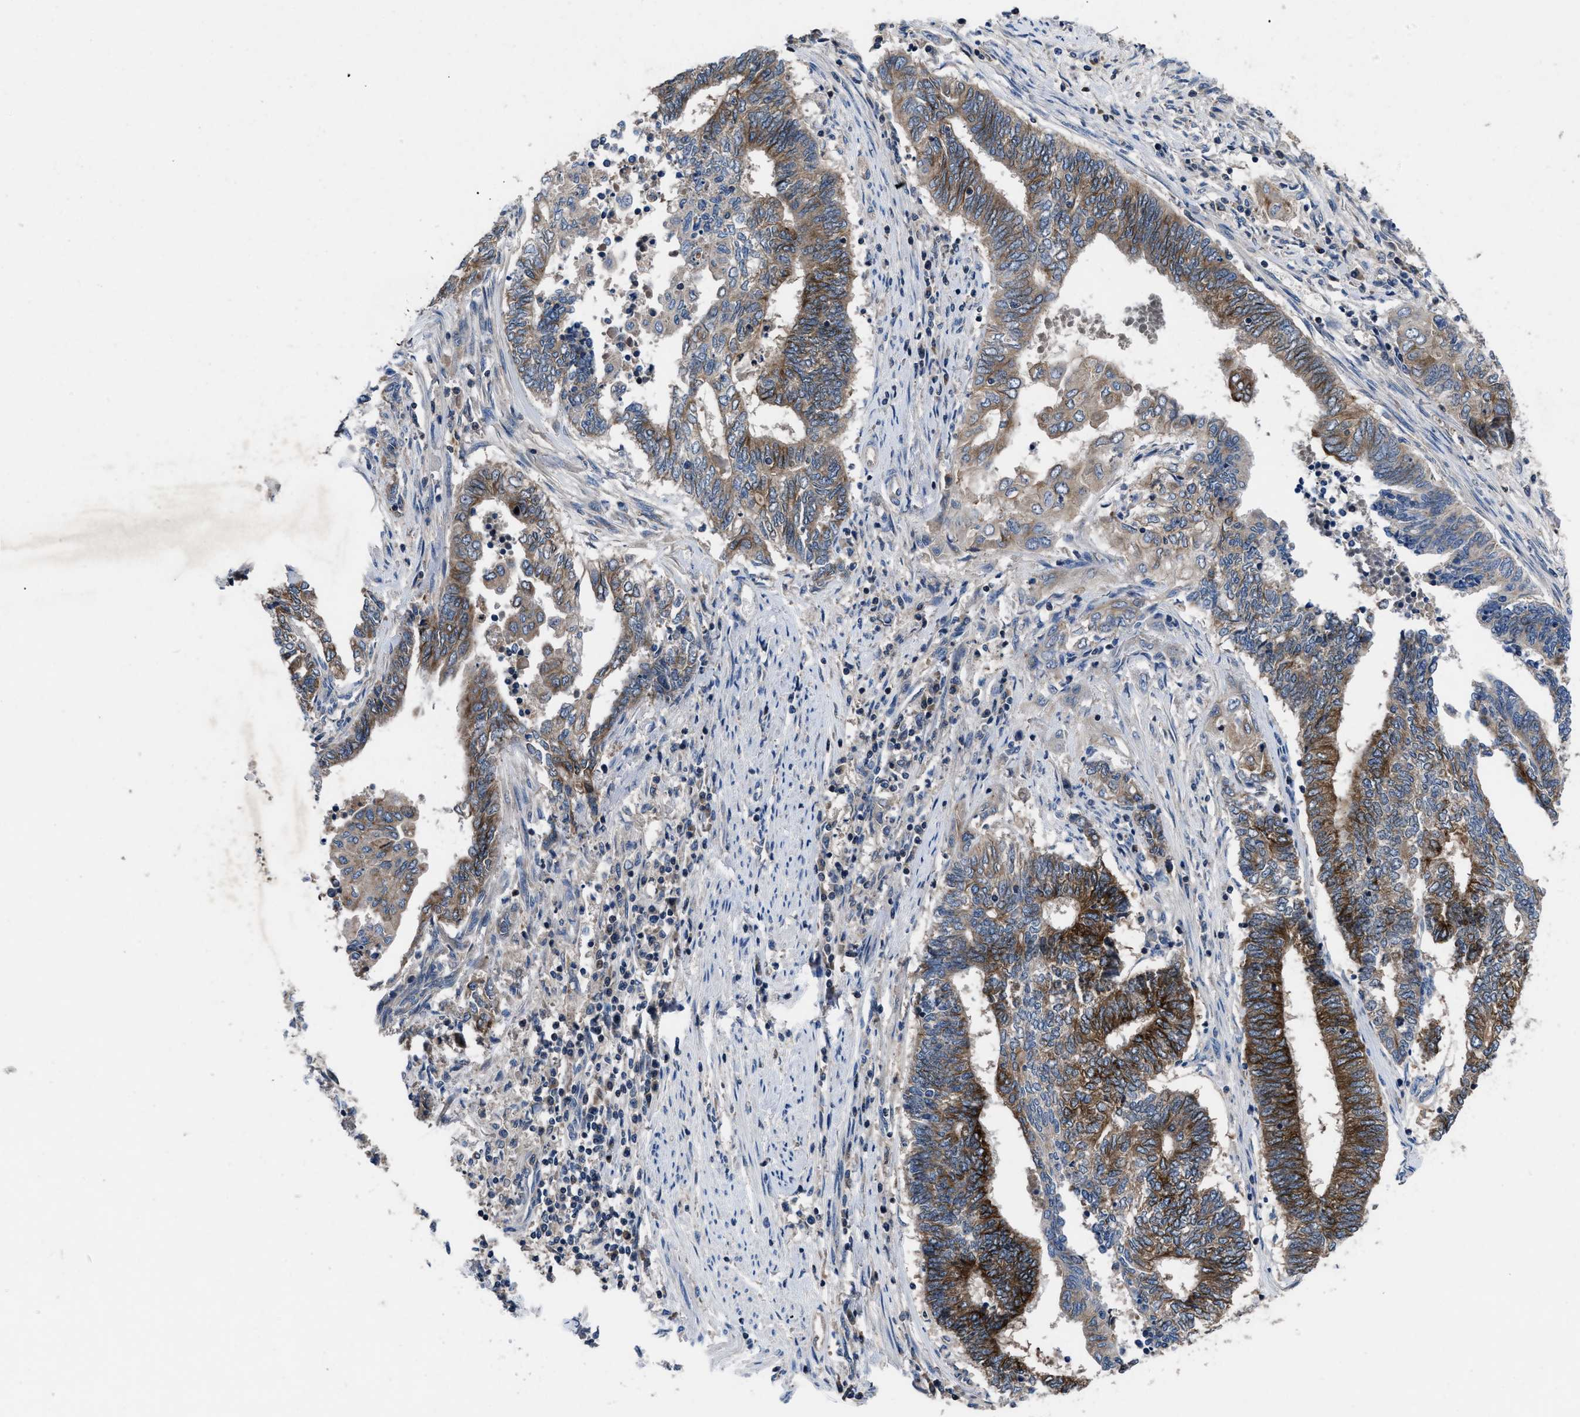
{"staining": {"intensity": "strong", "quantity": "25%-75%", "location": "cytoplasmic/membranous"}, "tissue": "endometrial cancer", "cell_type": "Tumor cells", "image_type": "cancer", "snomed": [{"axis": "morphology", "description": "Adenocarcinoma, NOS"}, {"axis": "topography", "description": "Uterus"}, {"axis": "topography", "description": "Endometrium"}], "caption": "This is an image of immunohistochemistry staining of endometrial adenocarcinoma, which shows strong staining in the cytoplasmic/membranous of tumor cells.", "gene": "YBEY", "patient": {"sex": "female", "age": 70}}